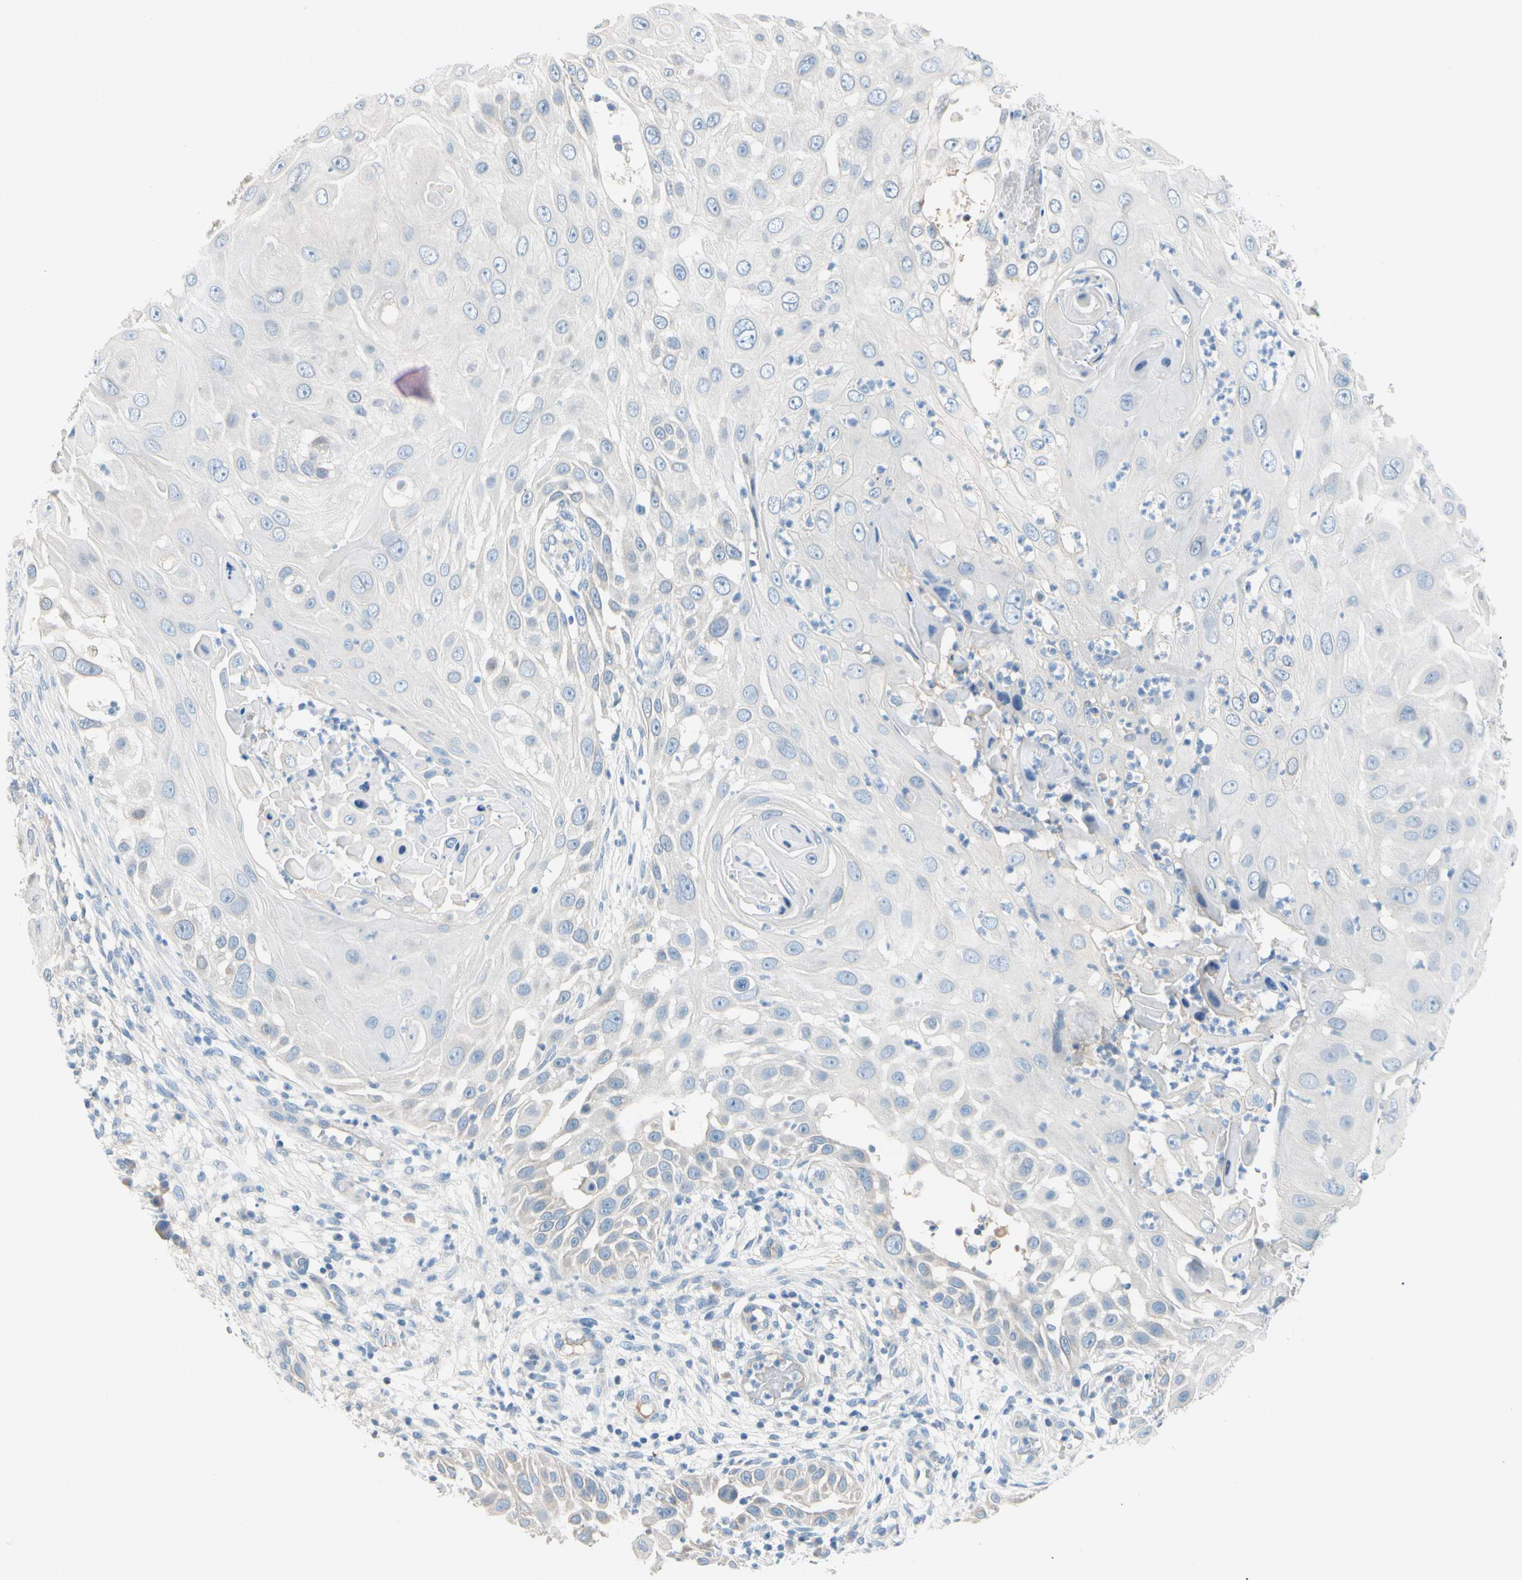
{"staining": {"intensity": "negative", "quantity": "none", "location": "none"}, "tissue": "skin cancer", "cell_type": "Tumor cells", "image_type": "cancer", "snomed": [{"axis": "morphology", "description": "Squamous cell carcinoma, NOS"}, {"axis": "topography", "description": "Skin"}], "caption": "Tumor cells are negative for protein expression in human skin squamous cell carcinoma. (DAB (3,3'-diaminobenzidine) IHC visualized using brightfield microscopy, high magnification).", "gene": "ZNF132", "patient": {"sex": "female", "age": 44}}